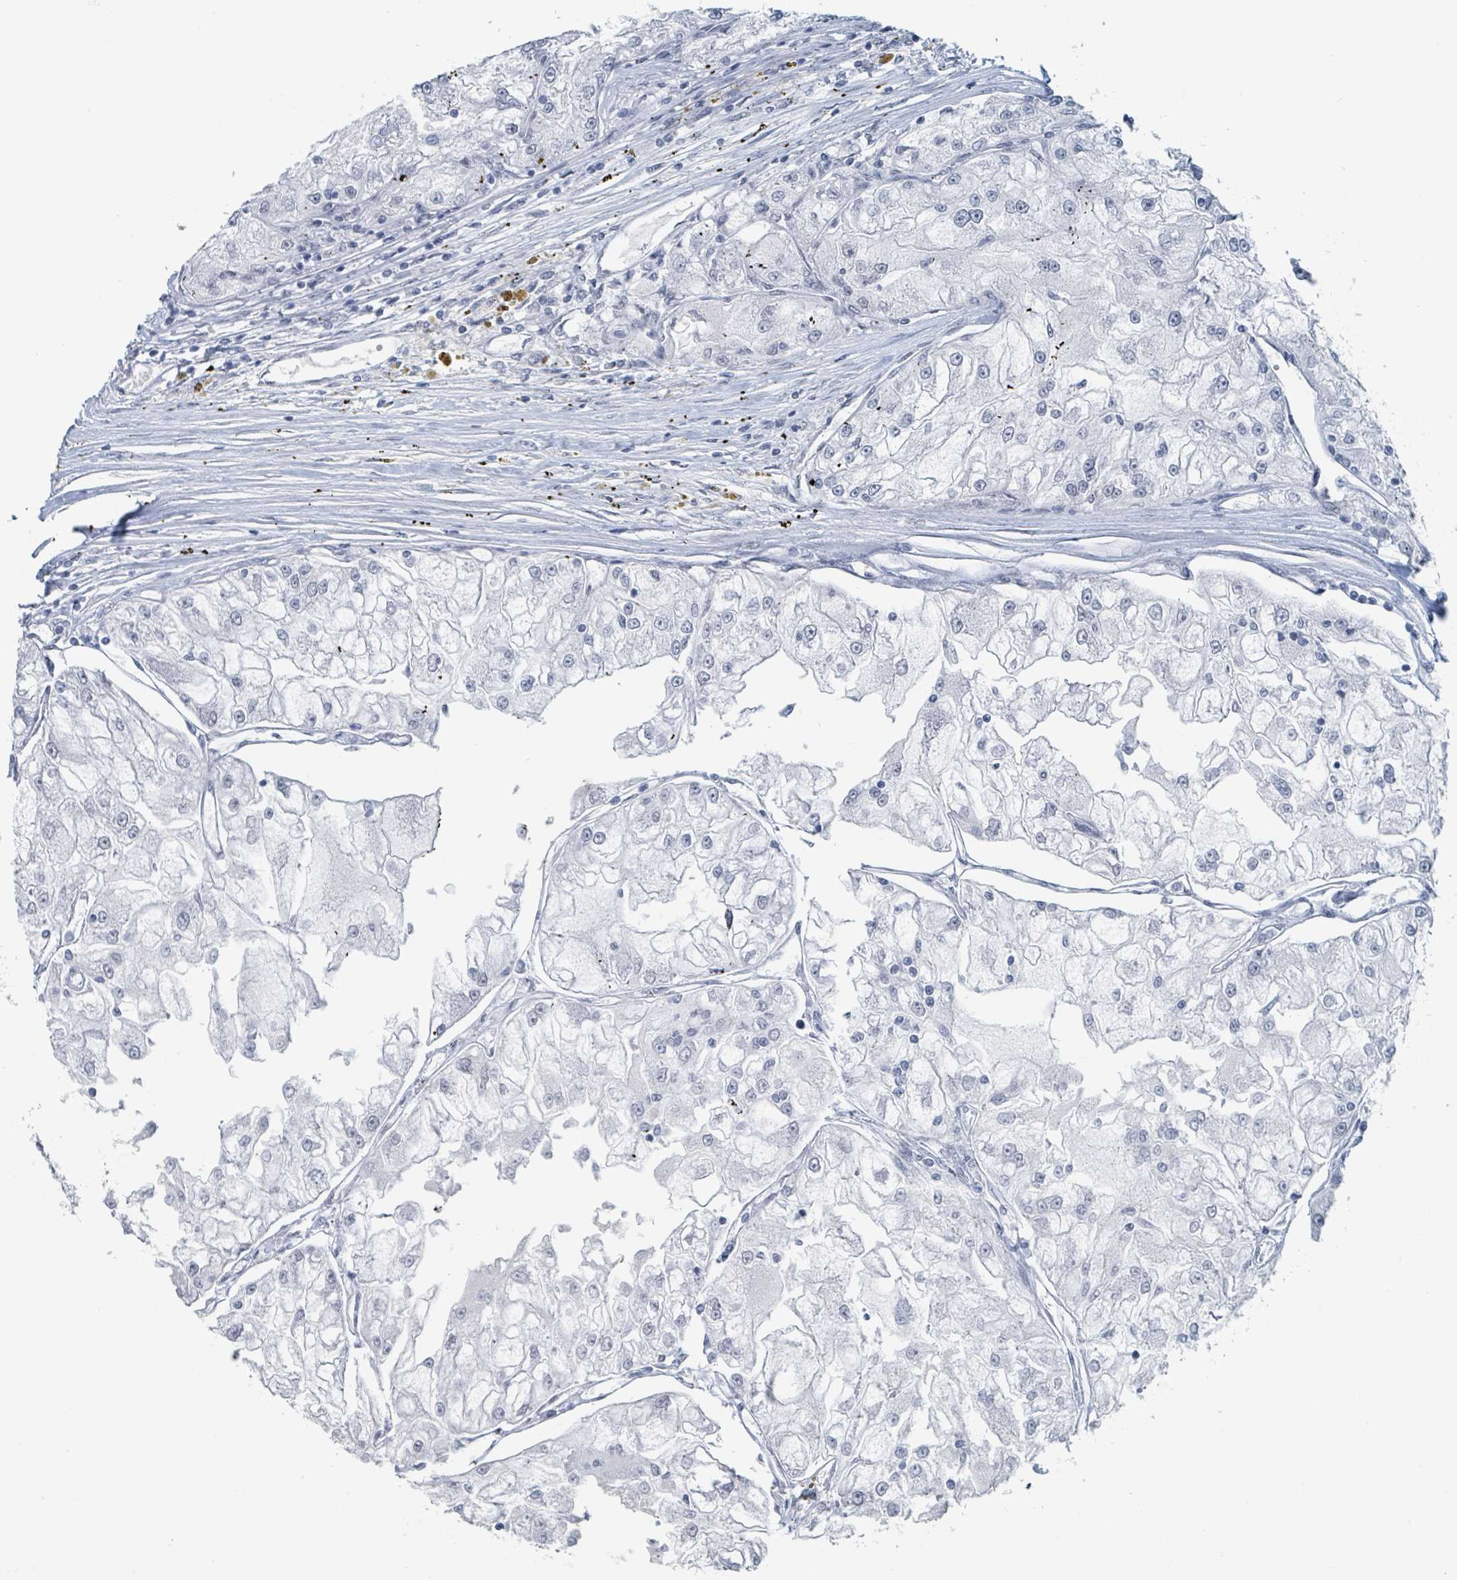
{"staining": {"intensity": "negative", "quantity": "none", "location": "none"}, "tissue": "renal cancer", "cell_type": "Tumor cells", "image_type": "cancer", "snomed": [{"axis": "morphology", "description": "Adenocarcinoma, NOS"}, {"axis": "topography", "description": "Kidney"}], "caption": "This is an immunohistochemistry photomicrograph of human adenocarcinoma (renal). There is no staining in tumor cells.", "gene": "EHMT2", "patient": {"sex": "female", "age": 72}}